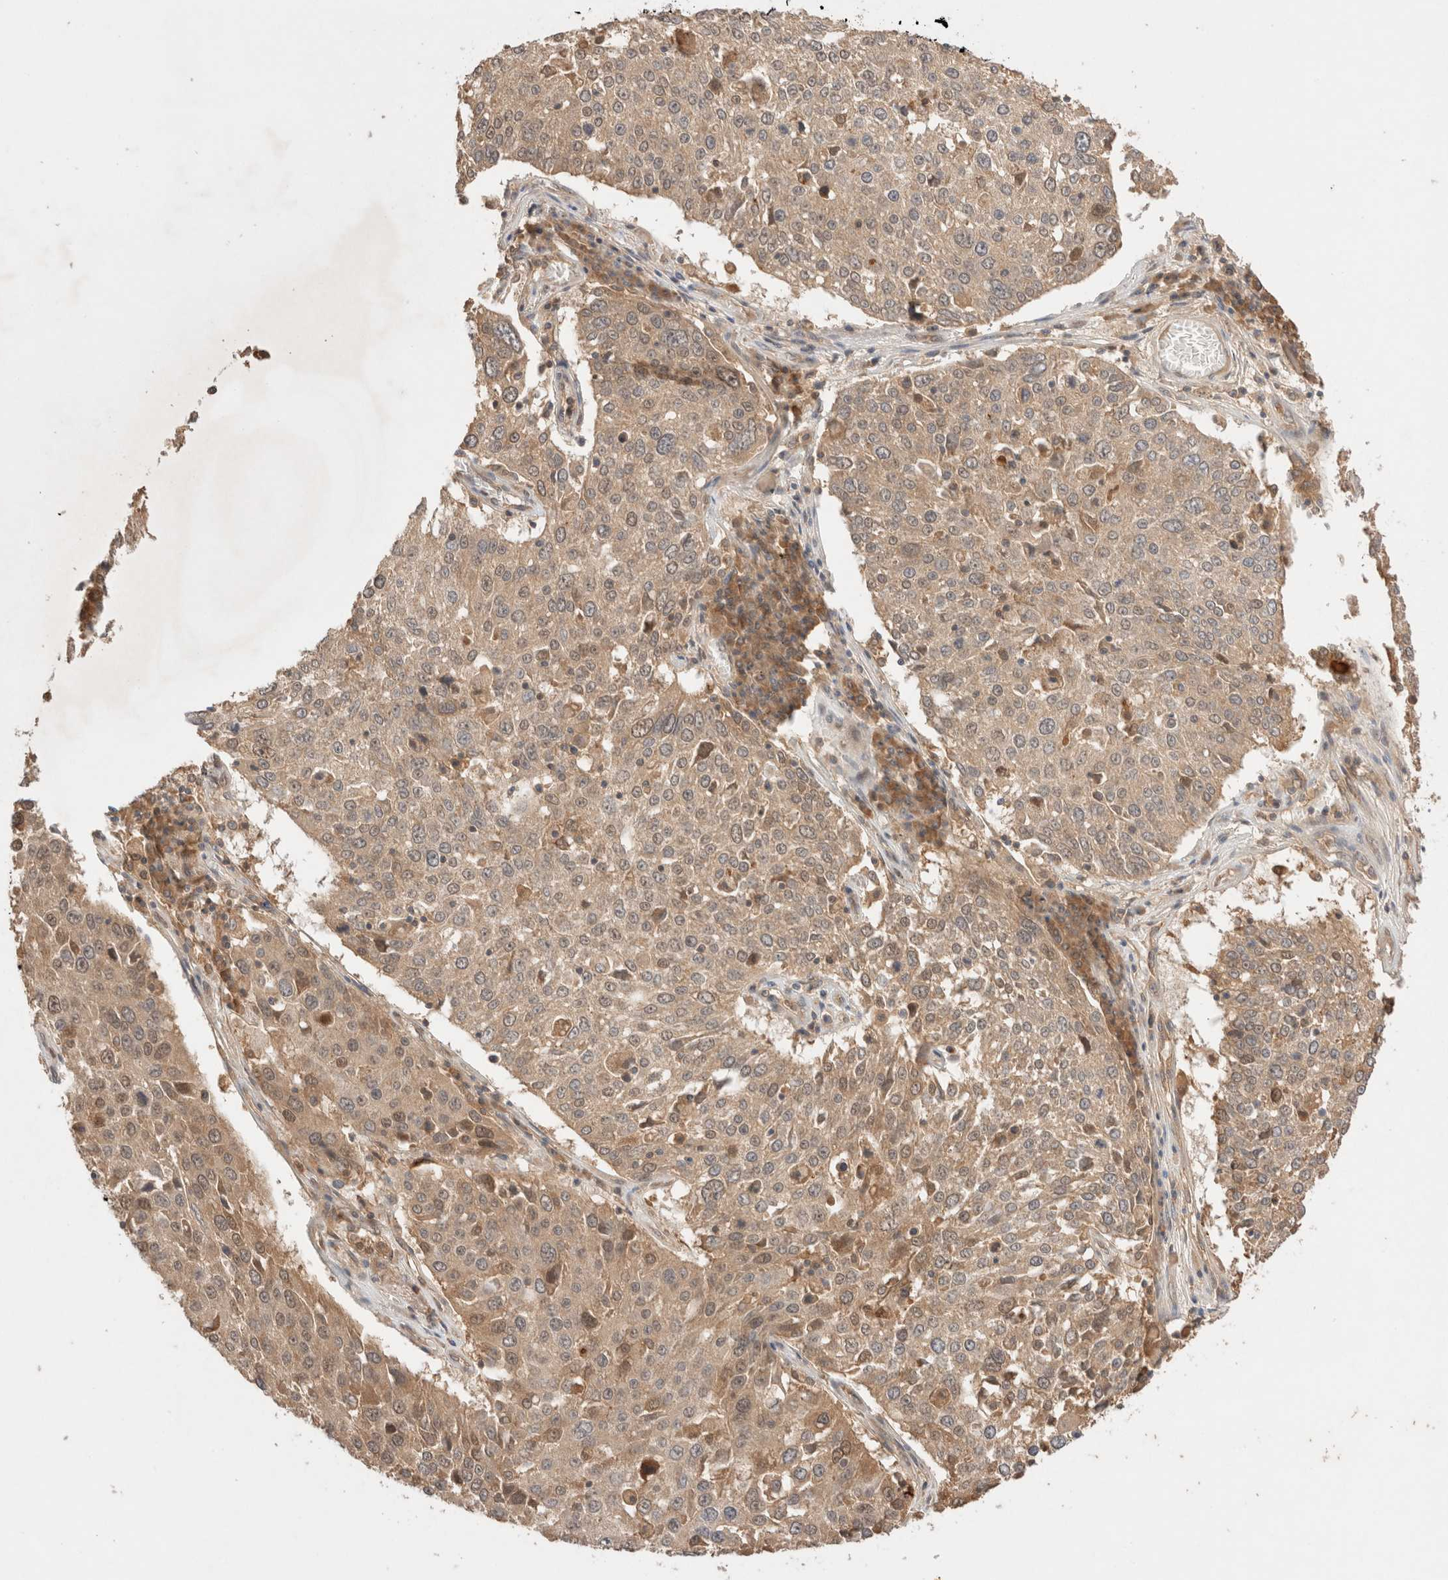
{"staining": {"intensity": "weak", "quantity": ">75%", "location": "cytoplasmic/membranous"}, "tissue": "lung cancer", "cell_type": "Tumor cells", "image_type": "cancer", "snomed": [{"axis": "morphology", "description": "Squamous cell carcinoma, NOS"}, {"axis": "topography", "description": "Lung"}], "caption": "Lung squamous cell carcinoma stained for a protein reveals weak cytoplasmic/membranous positivity in tumor cells.", "gene": "CARNMT1", "patient": {"sex": "male", "age": 65}}